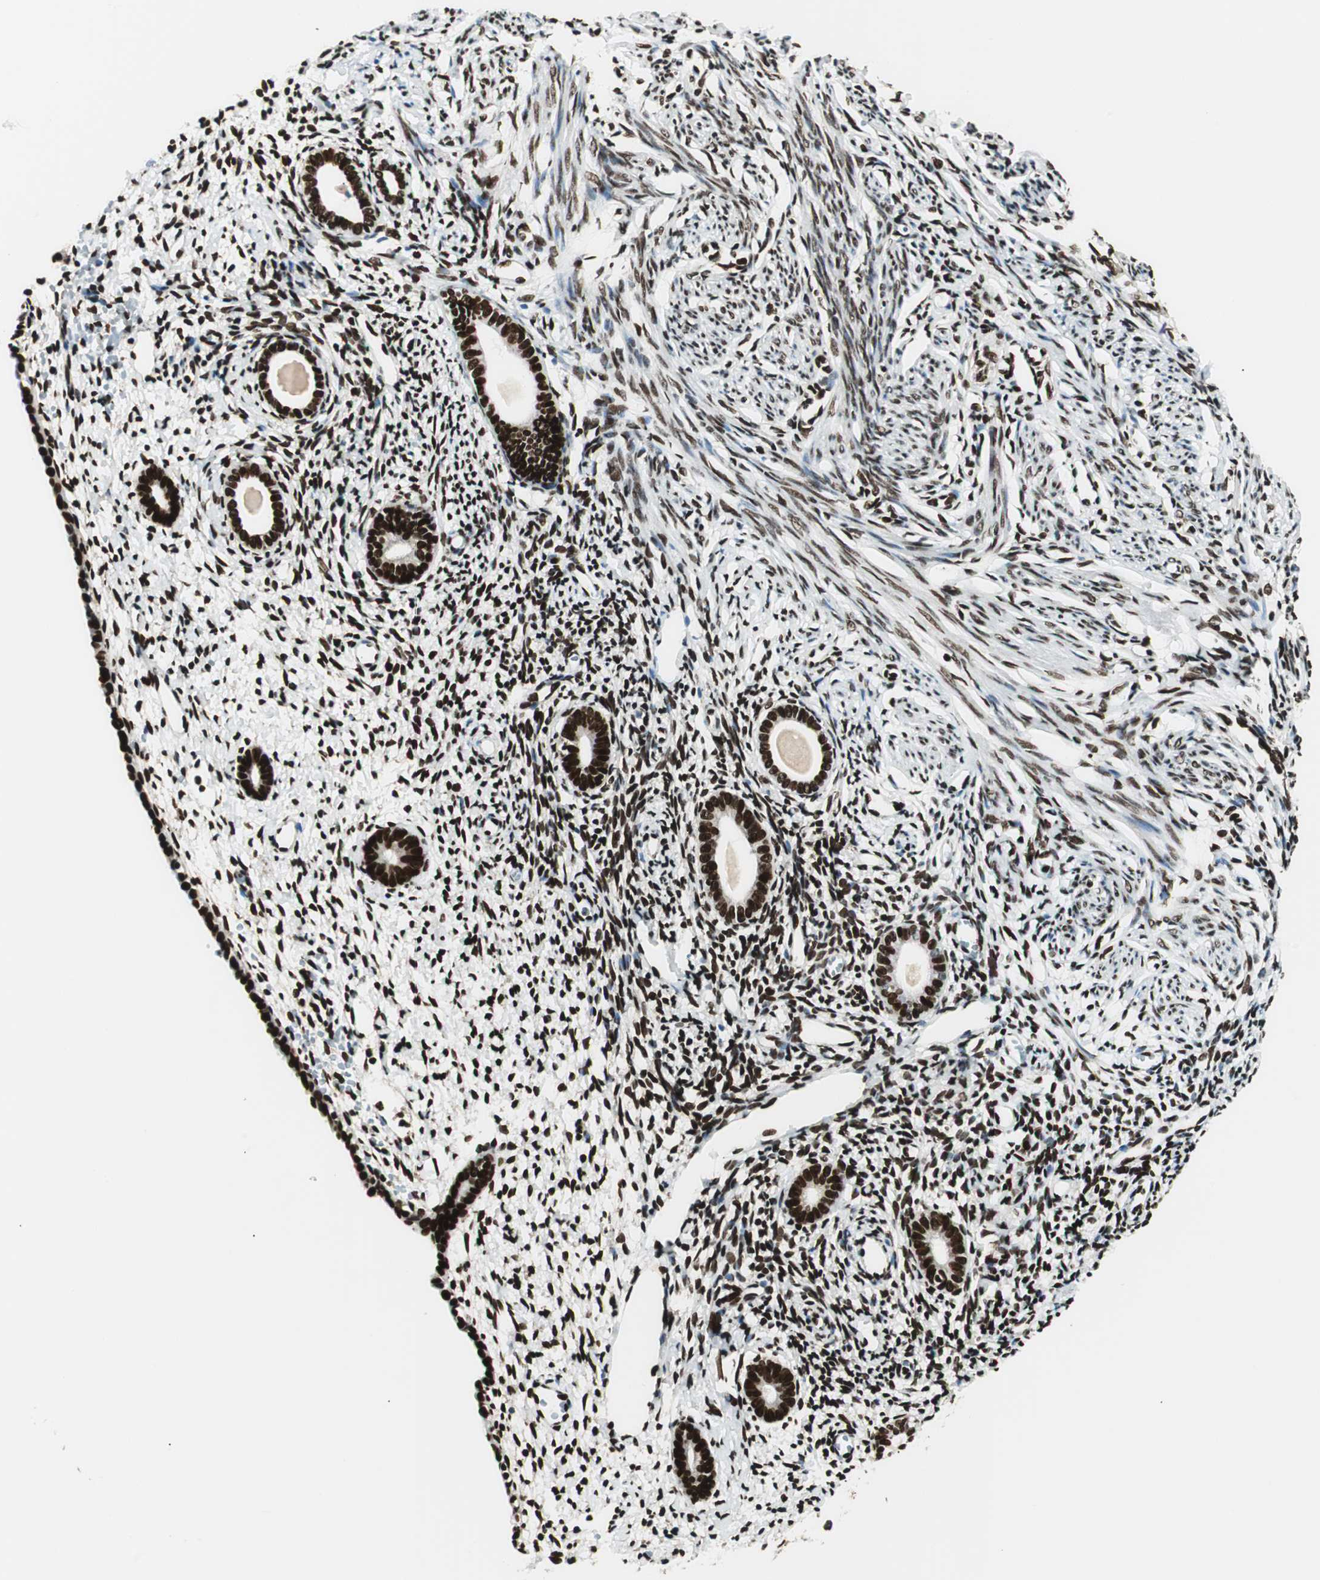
{"staining": {"intensity": "strong", "quantity": ">75%", "location": "nuclear"}, "tissue": "endometrium", "cell_type": "Cells in endometrial stroma", "image_type": "normal", "snomed": [{"axis": "morphology", "description": "Normal tissue, NOS"}, {"axis": "topography", "description": "Endometrium"}], "caption": "A histopathology image of human endometrium stained for a protein shows strong nuclear brown staining in cells in endometrial stroma.", "gene": "EWSR1", "patient": {"sex": "female", "age": 71}}